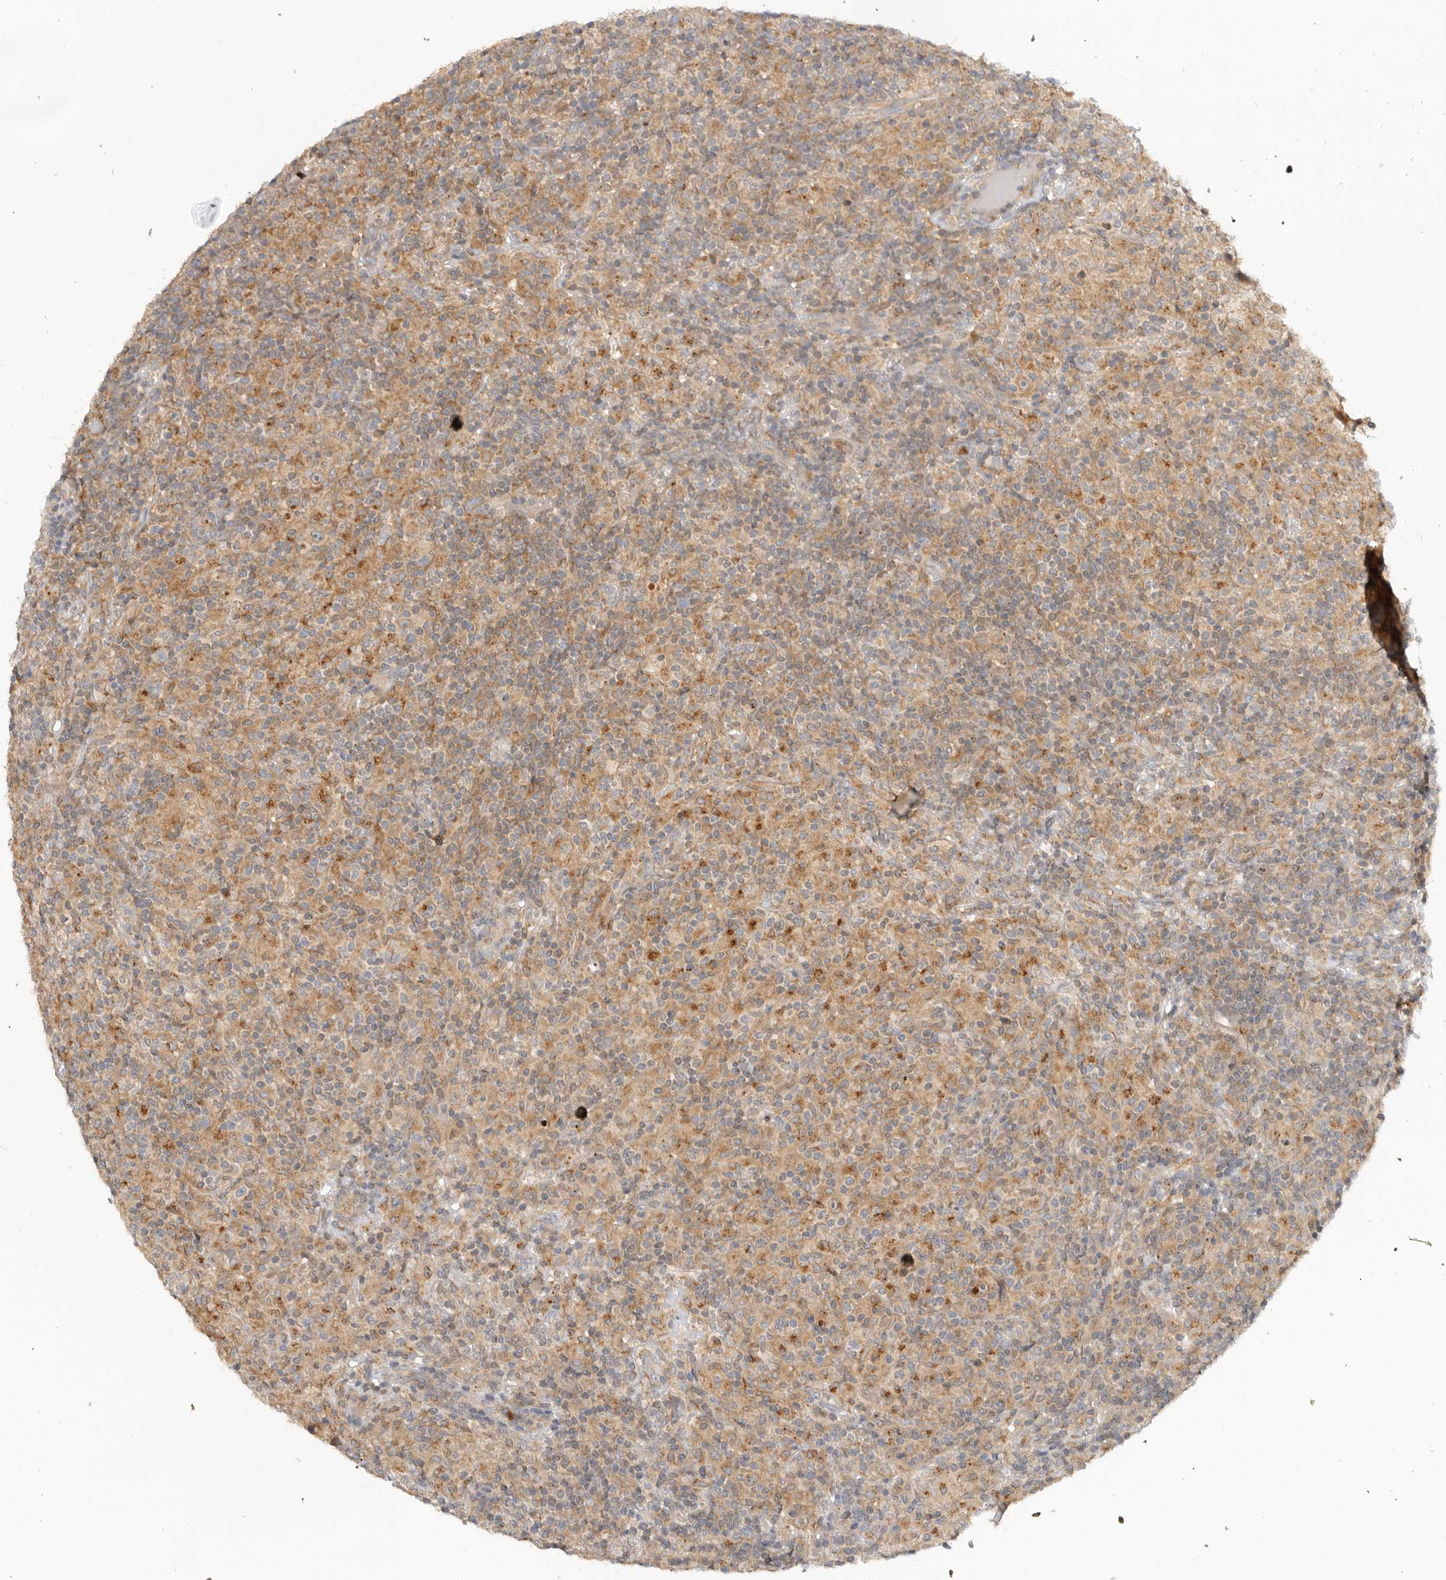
{"staining": {"intensity": "weak", "quantity": ">75%", "location": "cytoplasmic/membranous"}, "tissue": "lymphoma", "cell_type": "Tumor cells", "image_type": "cancer", "snomed": [{"axis": "morphology", "description": "Hodgkin's disease, NOS"}, {"axis": "topography", "description": "Lymph node"}], "caption": "Immunohistochemical staining of lymphoma demonstrates low levels of weak cytoplasmic/membranous protein expression in about >75% of tumor cells. (Stains: DAB (3,3'-diaminobenzidine) in brown, nuclei in blue, Microscopy: brightfield microscopy at high magnification).", "gene": "GNE", "patient": {"sex": "male", "age": 70}}